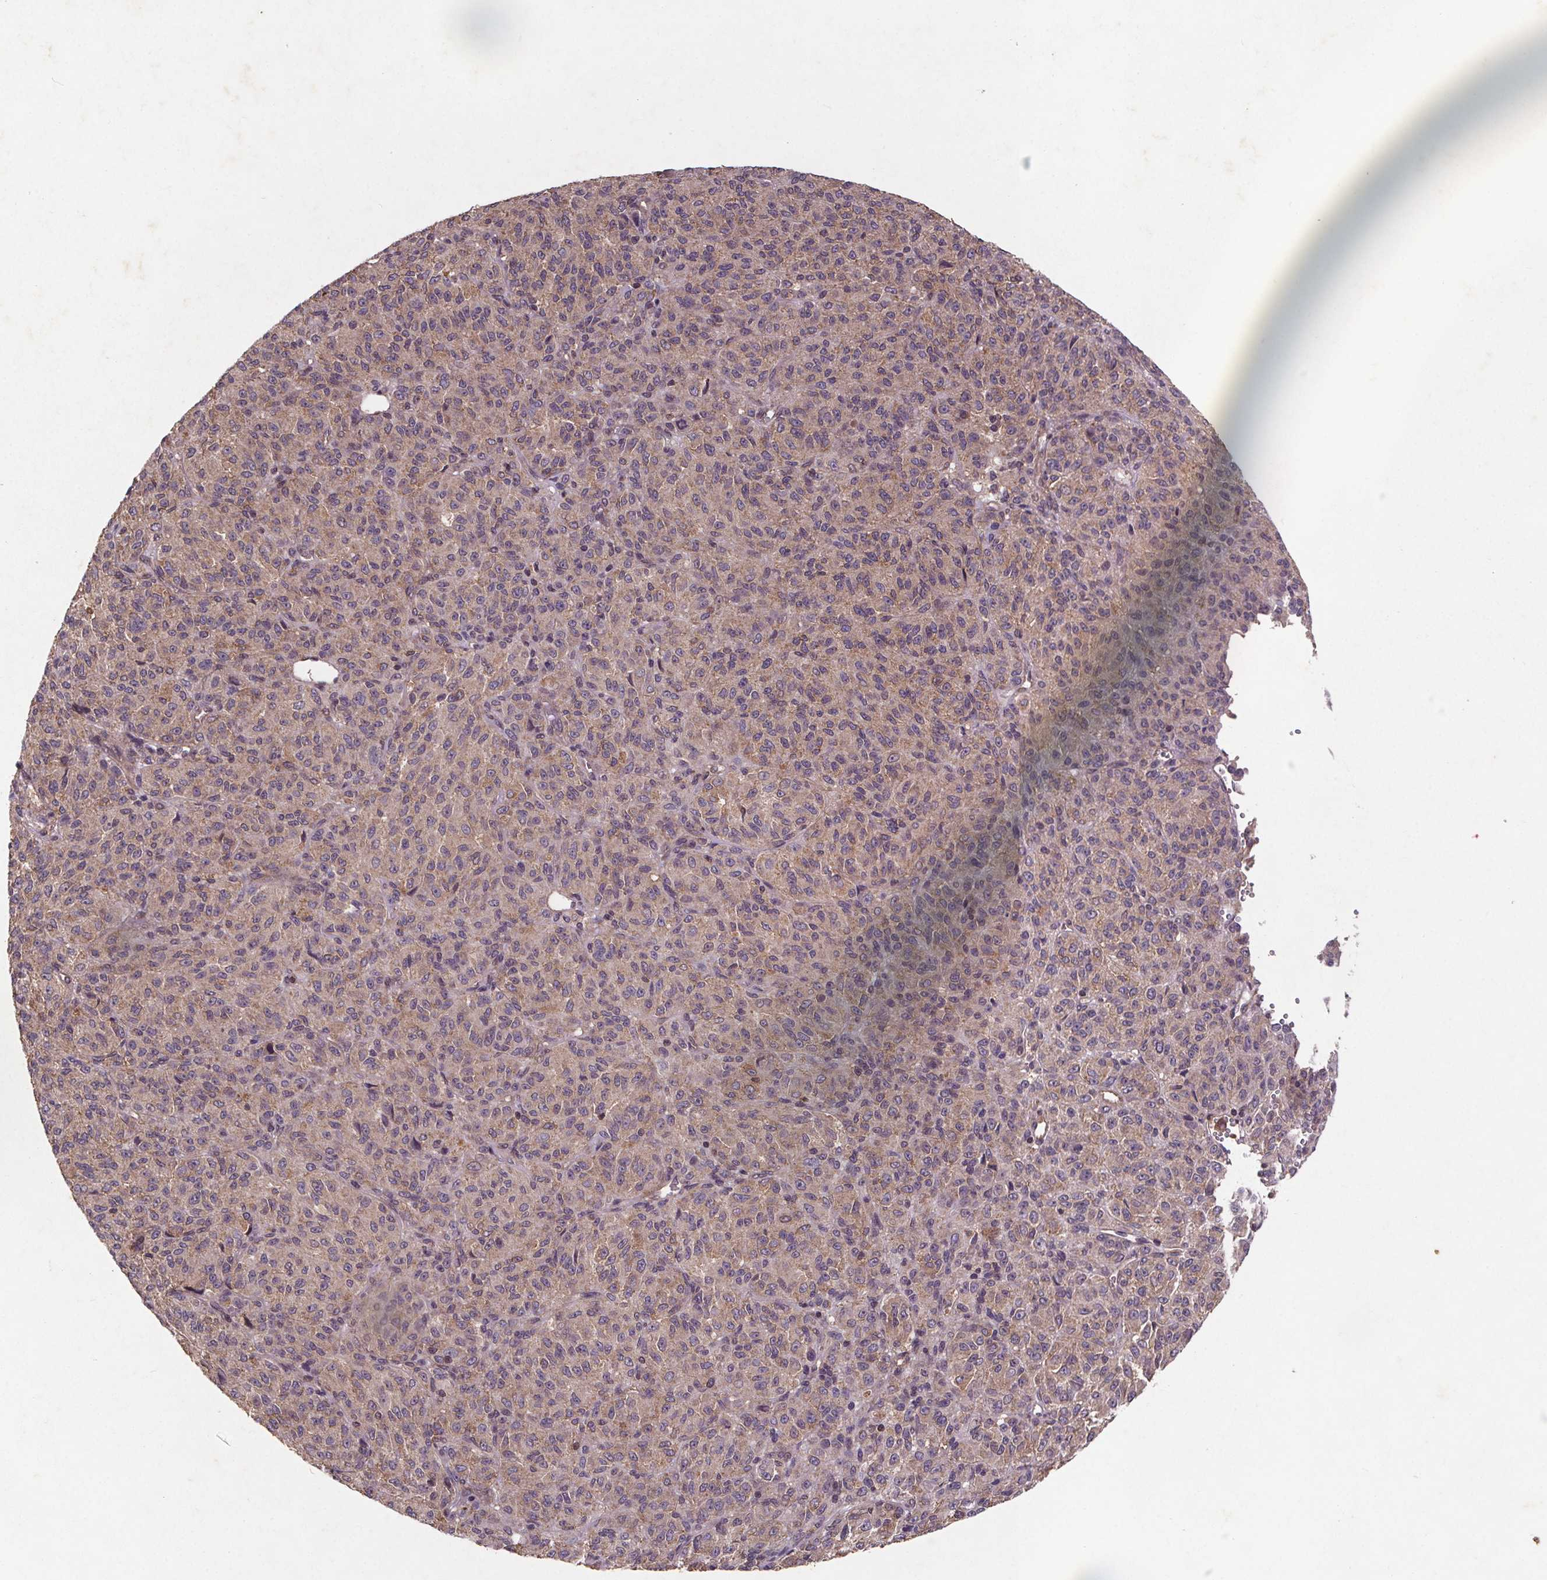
{"staining": {"intensity": "weak", "quantity": "25%-75%", "location": "cytoplasmic/membranous"}, "tissue": "melanoma", "cell_type": "Tumor cells", "image_type": "cancer", "snomed": [{"axis": "morphology", "description": "Malignant melanoma, Metastatic site"}, {"axis": "topography", "description": "Brain"}], "caption": "This micrograph exhibits melanoma stained with immunohistochemistry to label a protein in brown. The cytoplasmic/membranous of tumor cells show weak positivity for the protein. Nuclei are counter-stained blue.", "gene": "STRN3", "patient": {"sex": "female", "age": 56}}